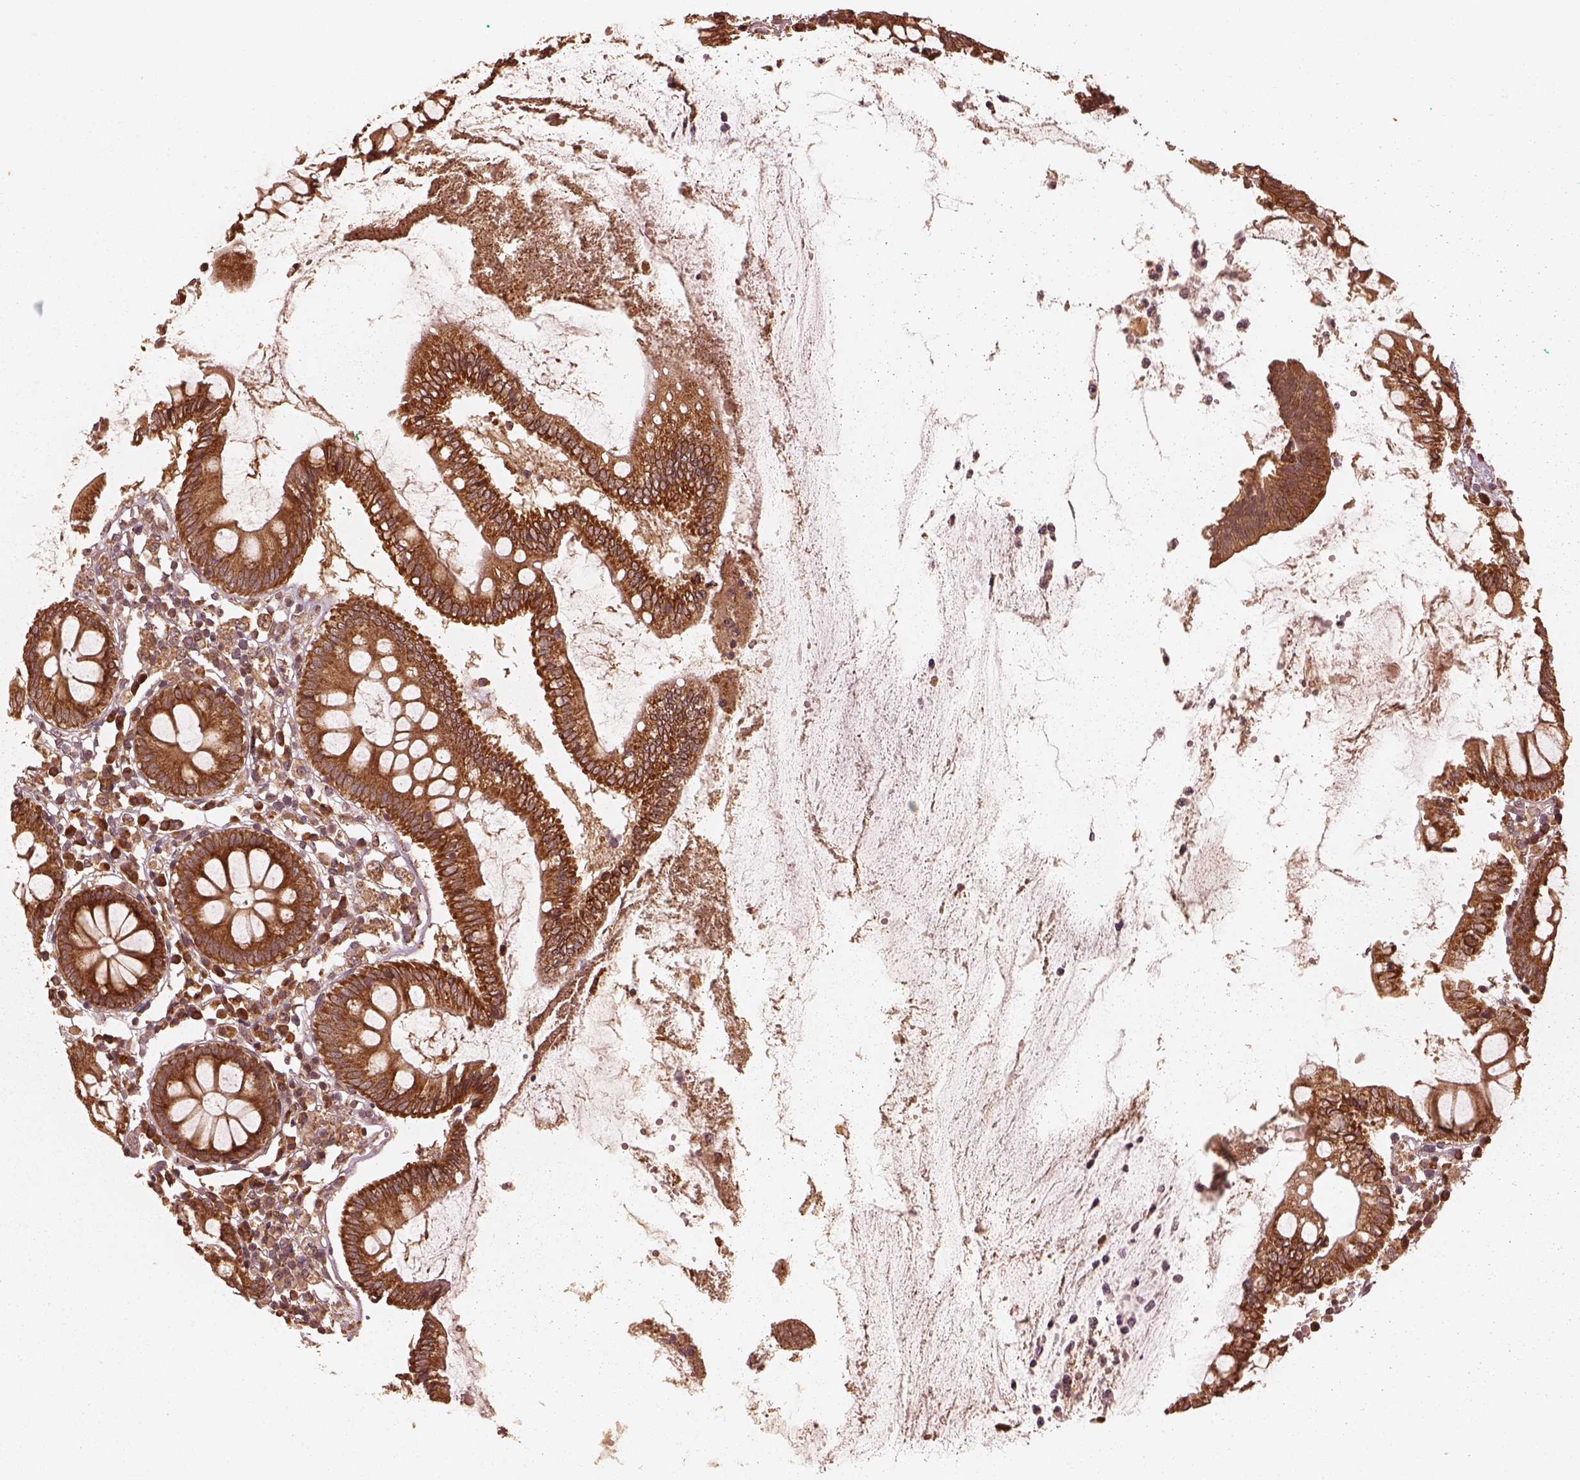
{"staining": {"intensity": "weak", "quantity": ">75%", "location": "cytoplasmic/membranous"}, "tissue": "colon", "cell_type": "Endothelial cells", "image_type": "normal", "snomed": [{"axis": "morphology", "description": "Normal tissue, NOS"}, {"axis": "morphology", "description": "Adenocarcinoma, NOS"}, {"axis": "topography", "description": "Colon"}], "caption": "This micrograph demonstrates unremarkable colon stained with immunohistochemistry (IHC) to label a protein in brown. The cytoplasmic/membranous of endothelial cells show weak positivity for the protein. Nuclei are counter-stained blue.", "gene": "DNAJC25", "patient": {"sex": "male", "age": 83}}